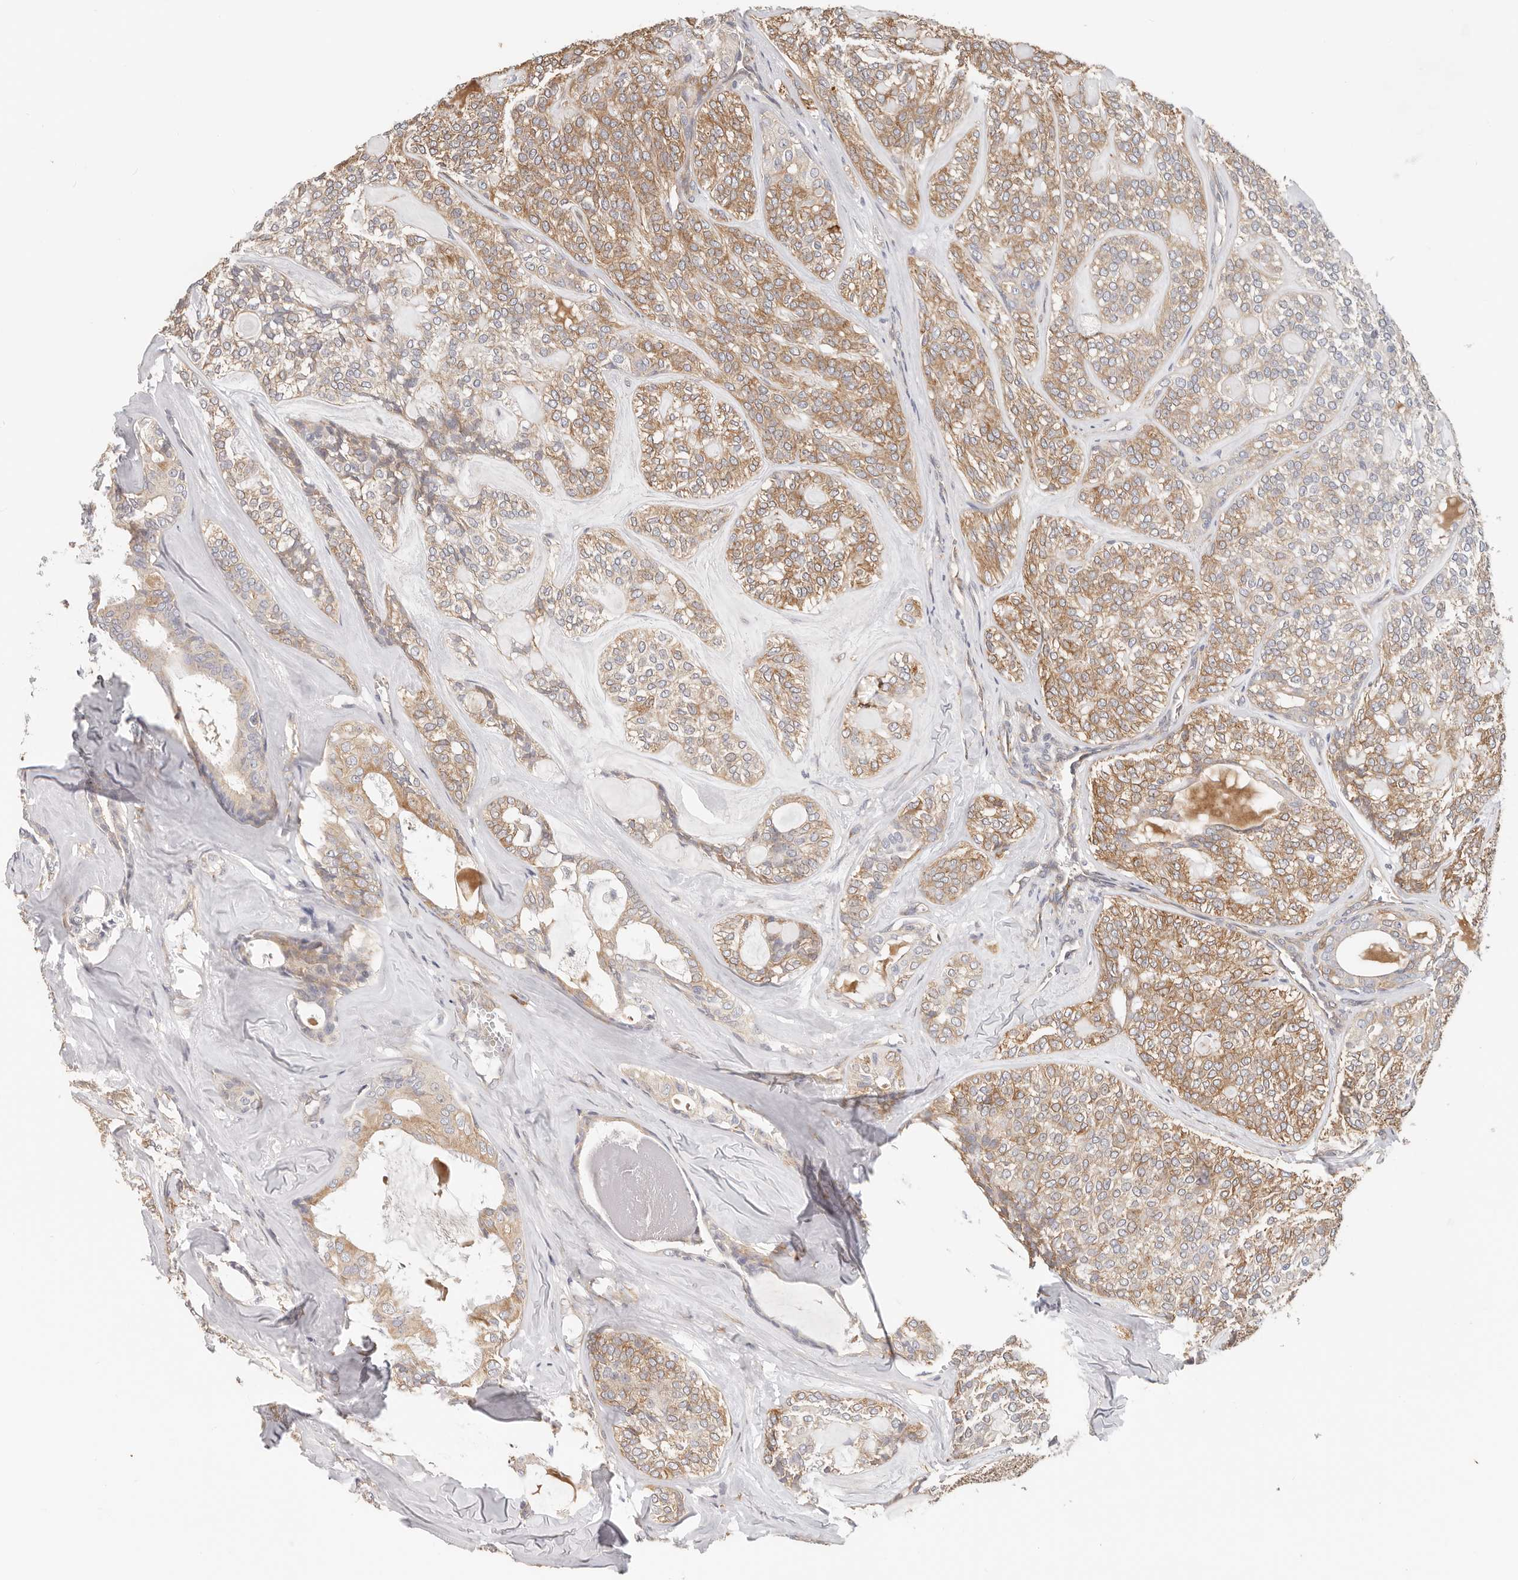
{"staining": {"intensity": "moderate", "quantity": ">75%", "location": "cytoplasmic/membranous"}, "tissue": "head and neck cancer", "cell_type": "Tumor cells", "image_type": "cancer", "snomed": [{"axis": "morphology", "description": "Adenocarcinoma, NOS"}, {"axis": "topography", "description": "Head-Neck"}], "caption": "Head and neck cancer stained with IHC reveals moderate cytoplasmic/membranous positivity in about >75% of tumor cells.", "gene": "AFDN", "patient": {"sex": "male", "age": 66}}